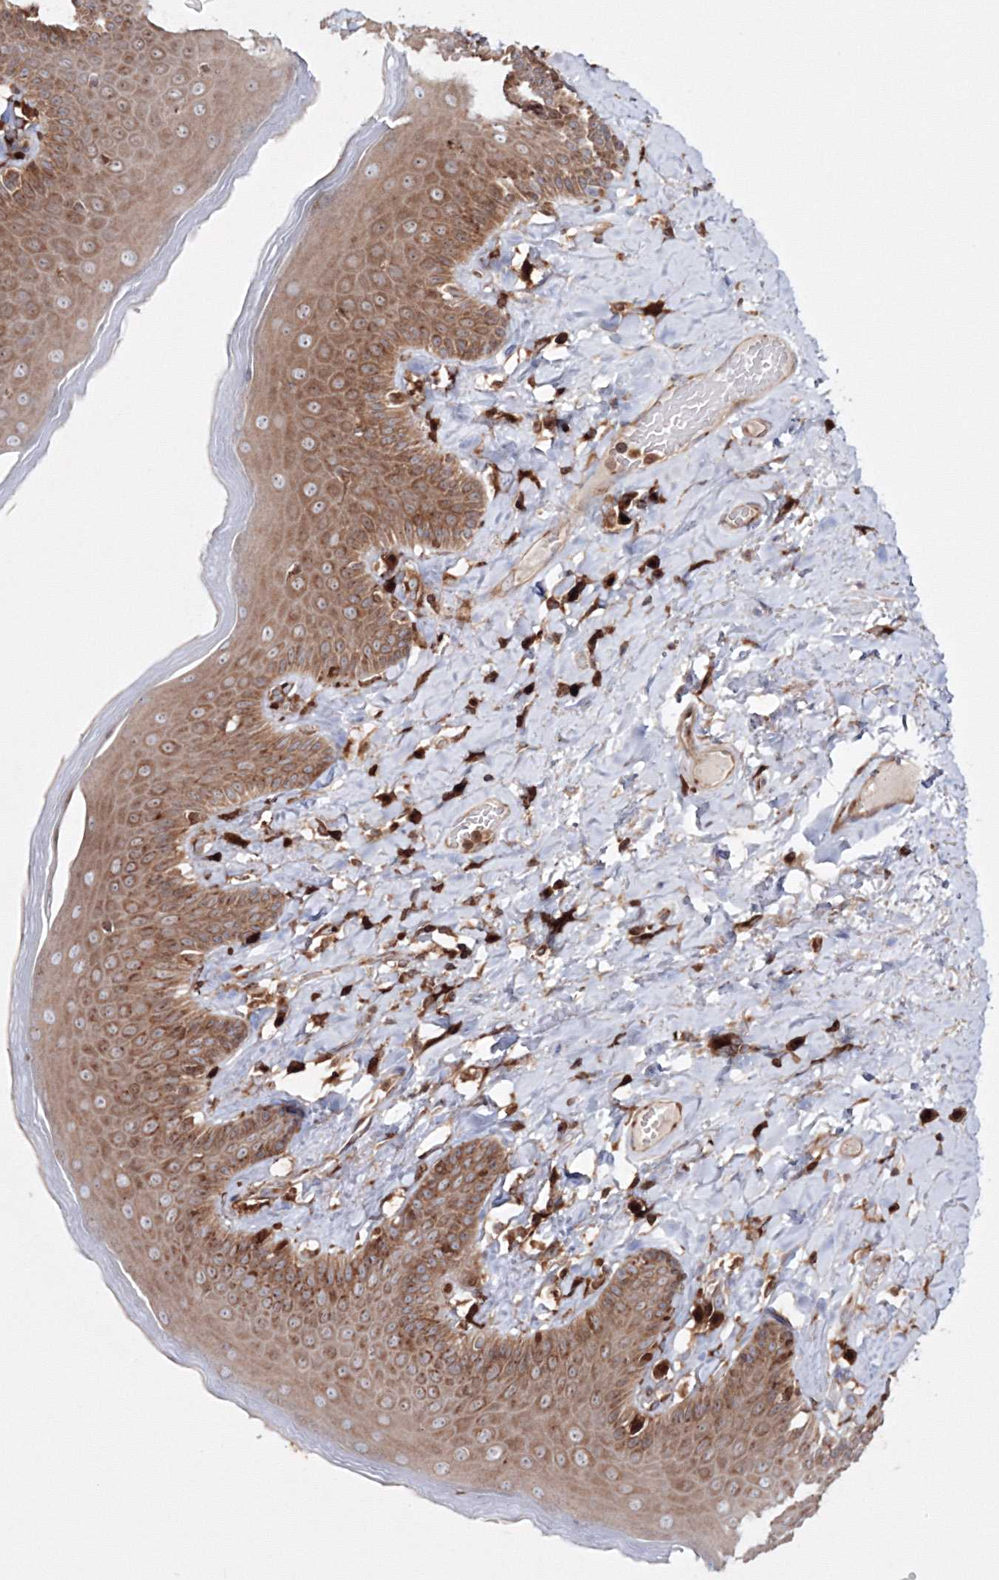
{"staining": {"intensity": "moderate", "quantity": ">75%", "location": "cytoplasmic/membranous"}, "tissue": "skin", "cell_type": "Epidermal cells", "image_type": "normal", "snomed": [{"axis": "morphology", "description": "Normal tissue, NOS"}, {"axis": "topography", "description": "Anal"}], "caption": "Moderate cytoplasmic/membranous protein expression is identified in approximately >75% of epidermal cells in skin.", "gene": "ARCN1", "patient": {"sex": "male", "age": 69}}